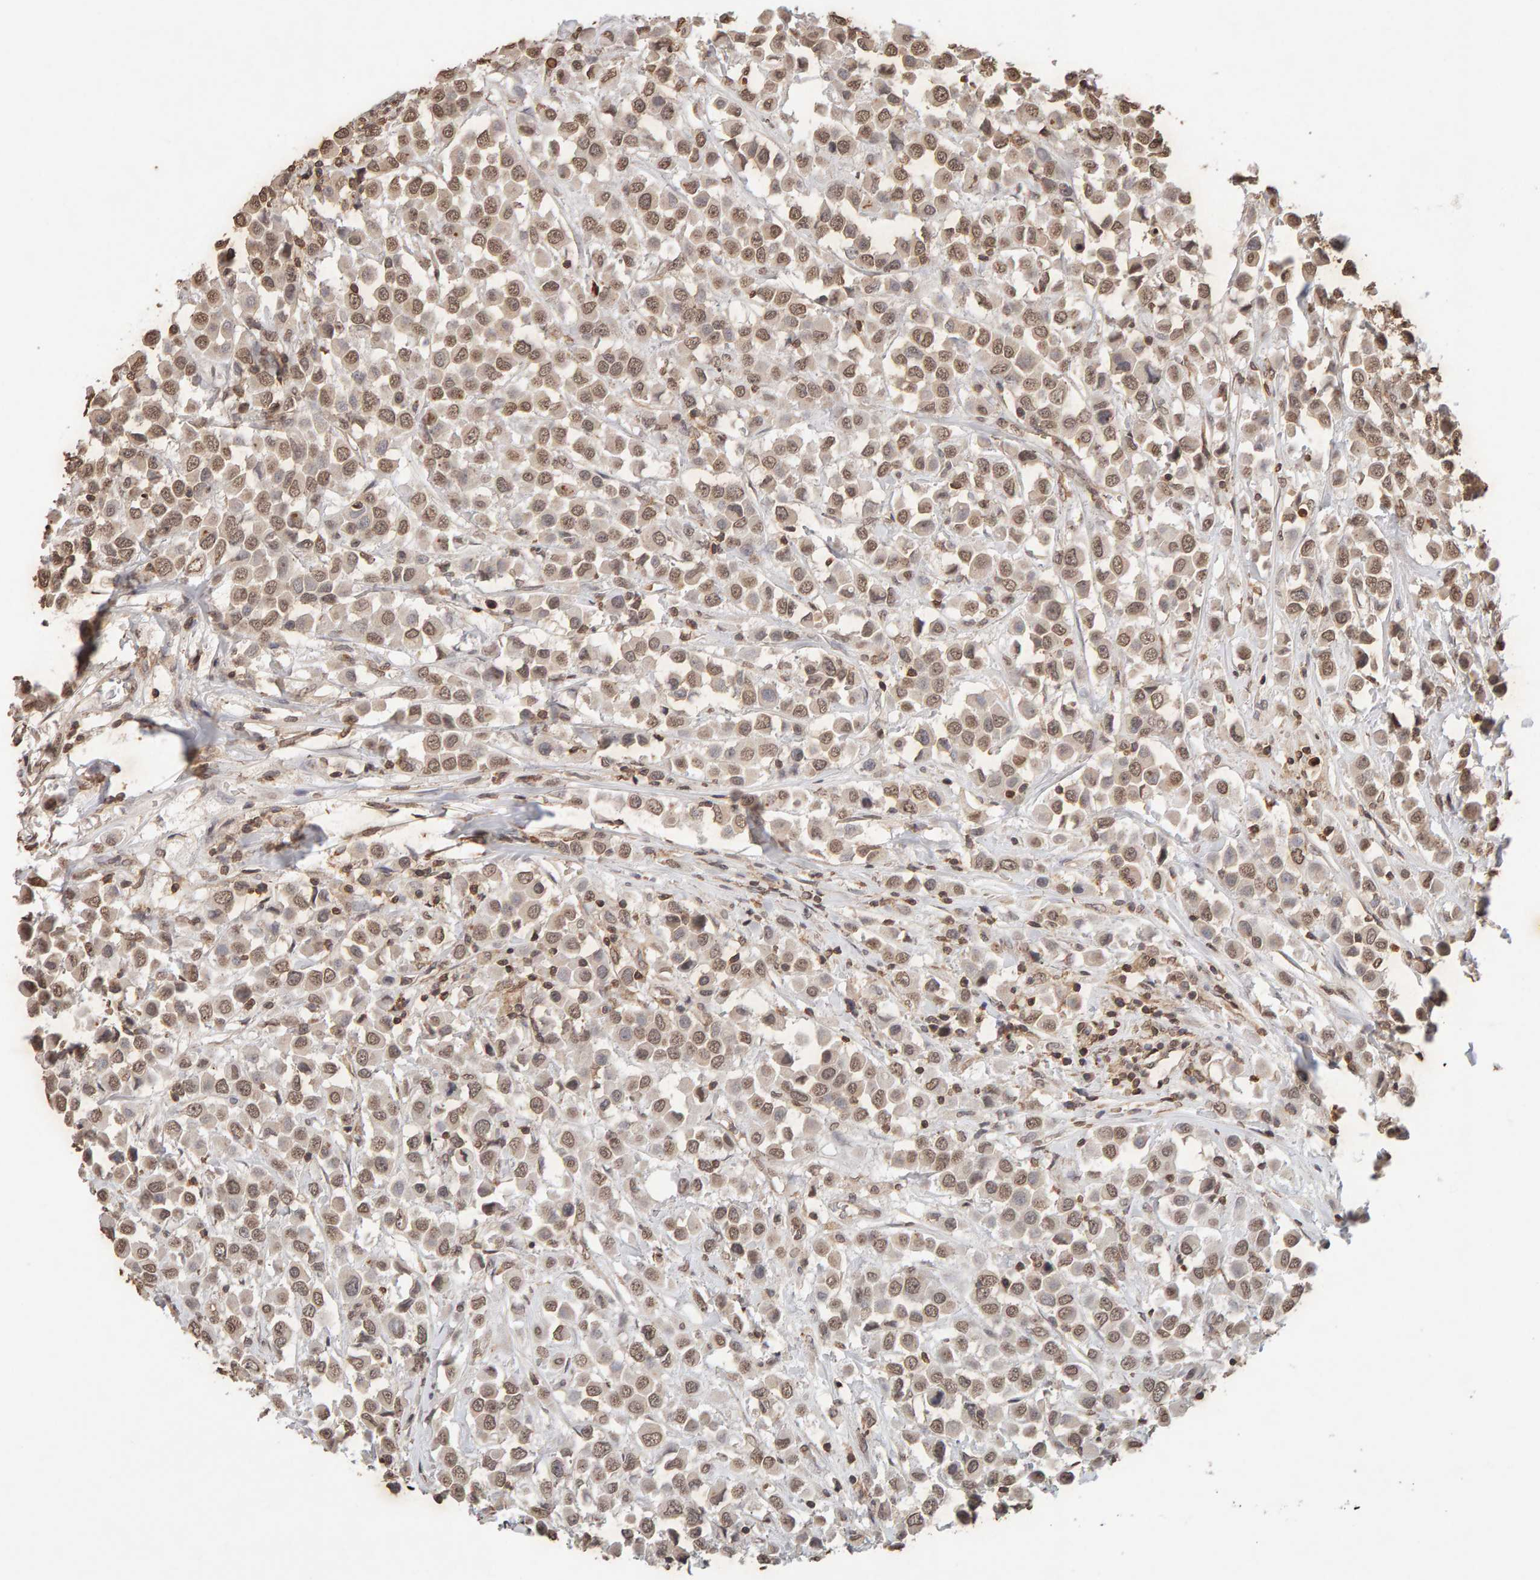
{"staining": {"intensity": "weak", "quantity": ">75%", "location": "cytoplasmic/membranous,nuclear"}, "tissue": "breast cancer", "cell_type": "Tumor cells", "image_type": "cancer", "snomed": [{"axis": "morphology", "description": "Duct carcinoma"}, {"axis": "topography", "description": "Breast"}], "caption": "Weak cytoplasmic/membranous and nuclear protein staining is identified in approximately >75% of tumor cells in breast invasive ductal carcinoma. (brown staining indicates protein expression, while blue staining denotes nuclei).", "gene": "DNAJB5", "patient": {"sex": "female", "age": 61}}